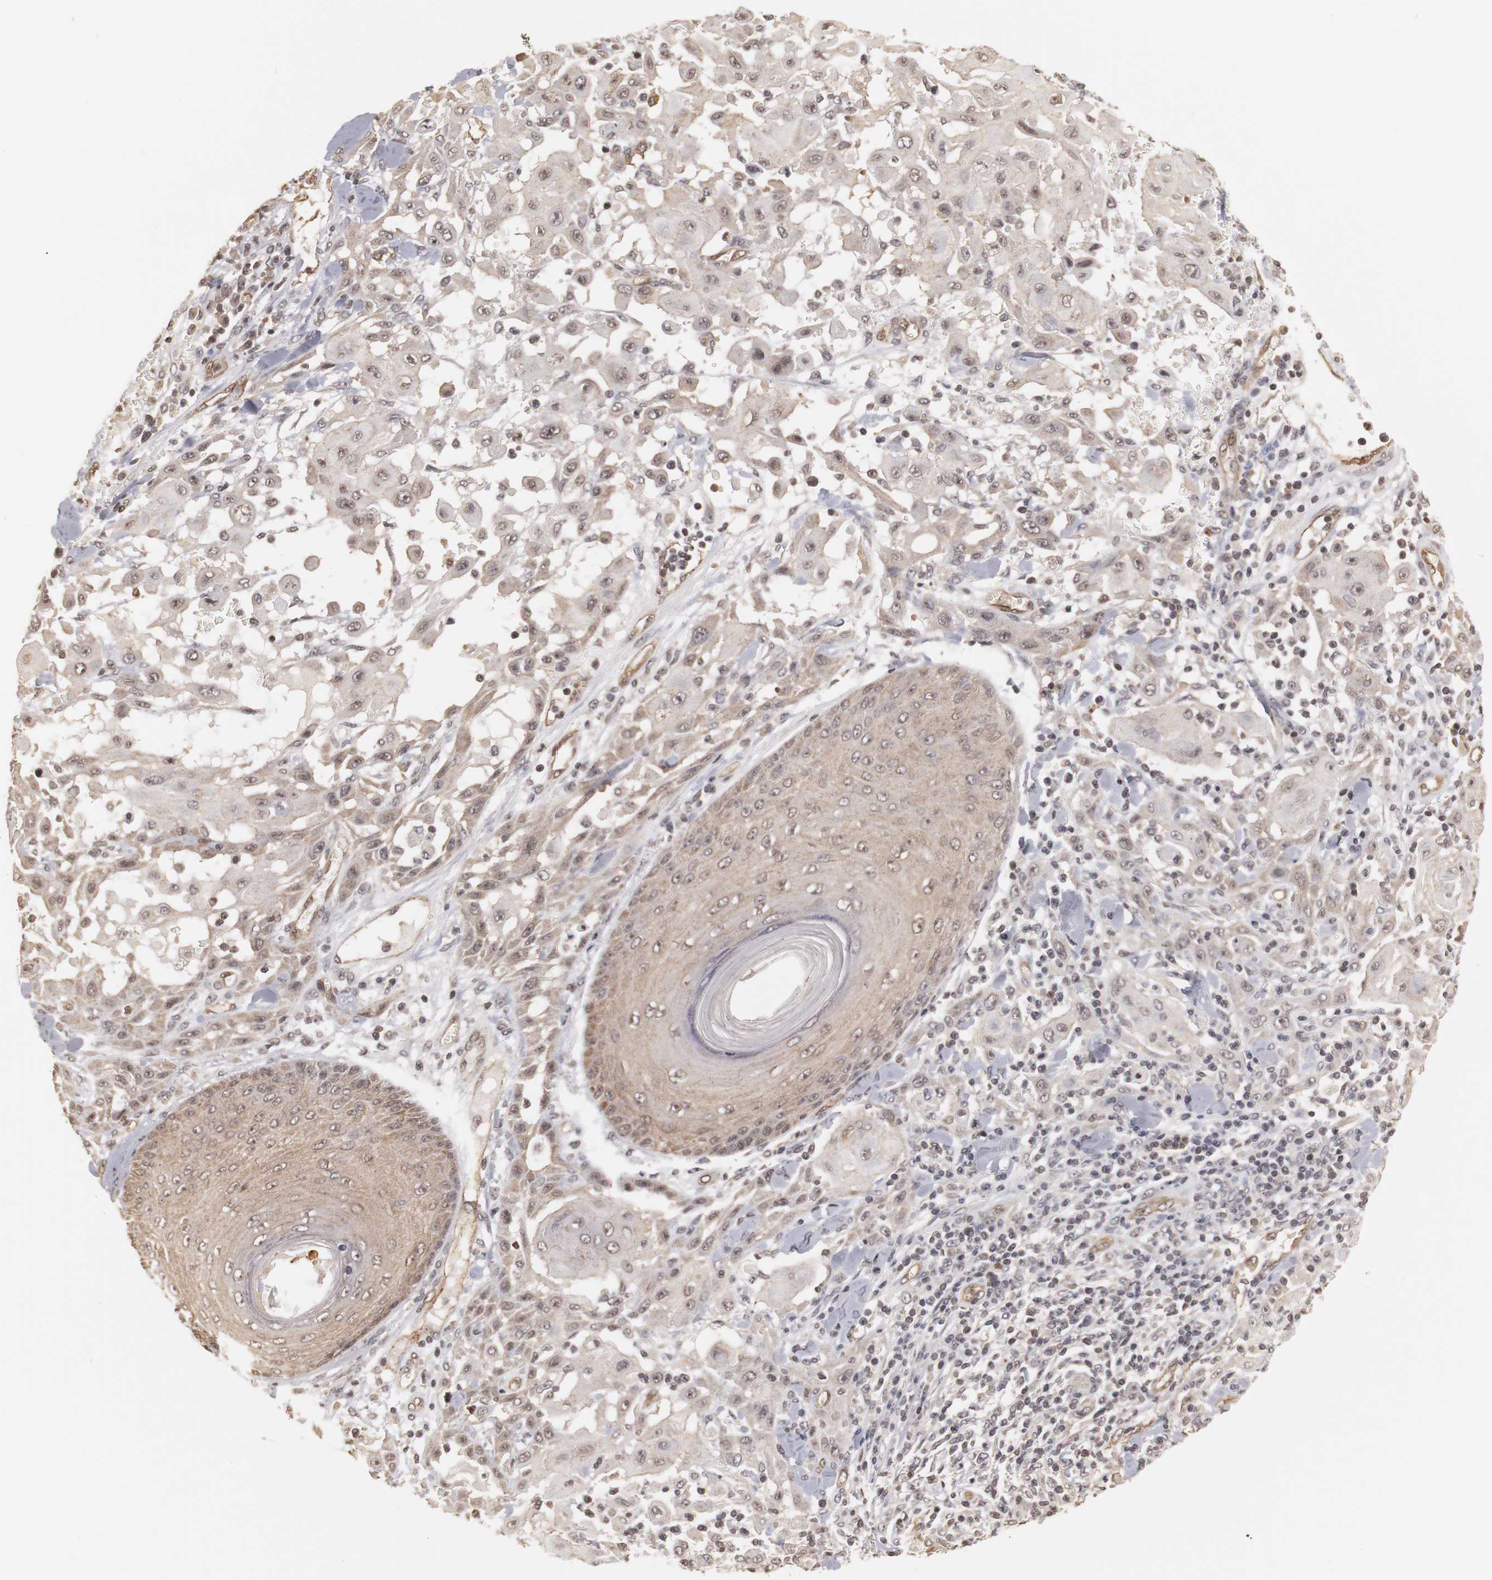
{"staining": {"intensity": "weak", "quantity": "25%-75%", "location": "cytoplasmic/membranous"}, "tissue": "skin cancer", "cell_type": "Tumor cells", "image_type": "cancer", "snomed": [{"axis": "morphology", "description": "Squamous cell carcinoma, NOS"}, {"axis": "topography", "description": "Skin"}], "caption": "Skin cancer (squamous cell carcinoma) was stained to show a protein in brown. There is low levels of weak cytoplasmic/membranous positivity in approximately 25%-75% of tumor cells.", "gene": "PLEKHA1", "patient": {"sex": "male", "age": 24}}